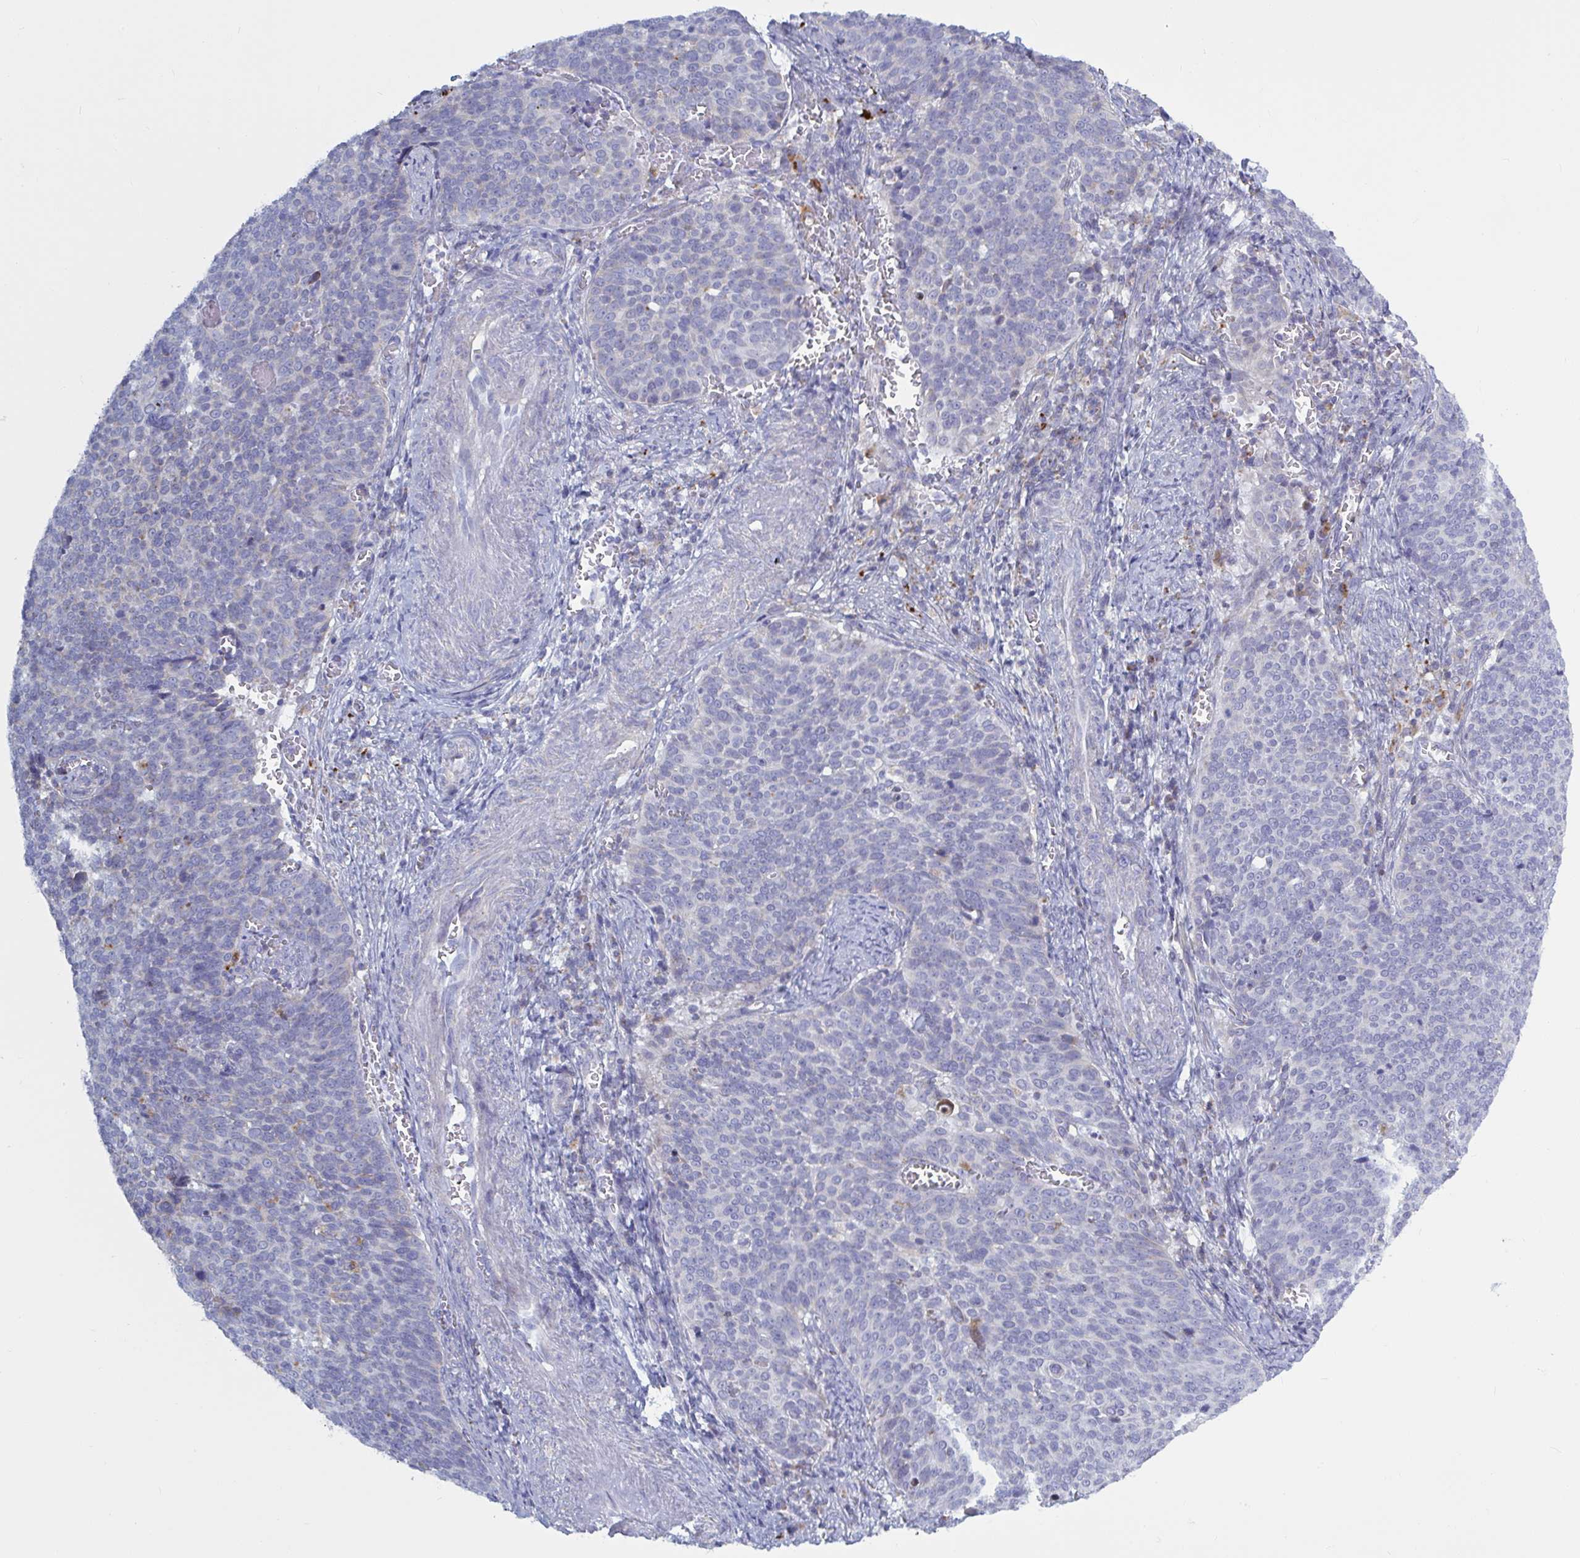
{"staining": {"intensity": "negative", "quantity": "none", "location": "none"}, "tissue": "cervical cancer", "cell_type": "Tumor cells", "image_type": "cancer", "snomed": [{"axis": "morphology", "description": "Normal tissue, NOS"}, {"axis": "morphology", "description": "Squamous cell carcinoma, NOS"}, {"axis": "topography", "description": "Cervix"}], "caption": "Tumor cells show no significant staining in squamous cell carcinoma (cervical).", "gene": "ATG9A", "patient": {"sex": "female", "age": 39}}